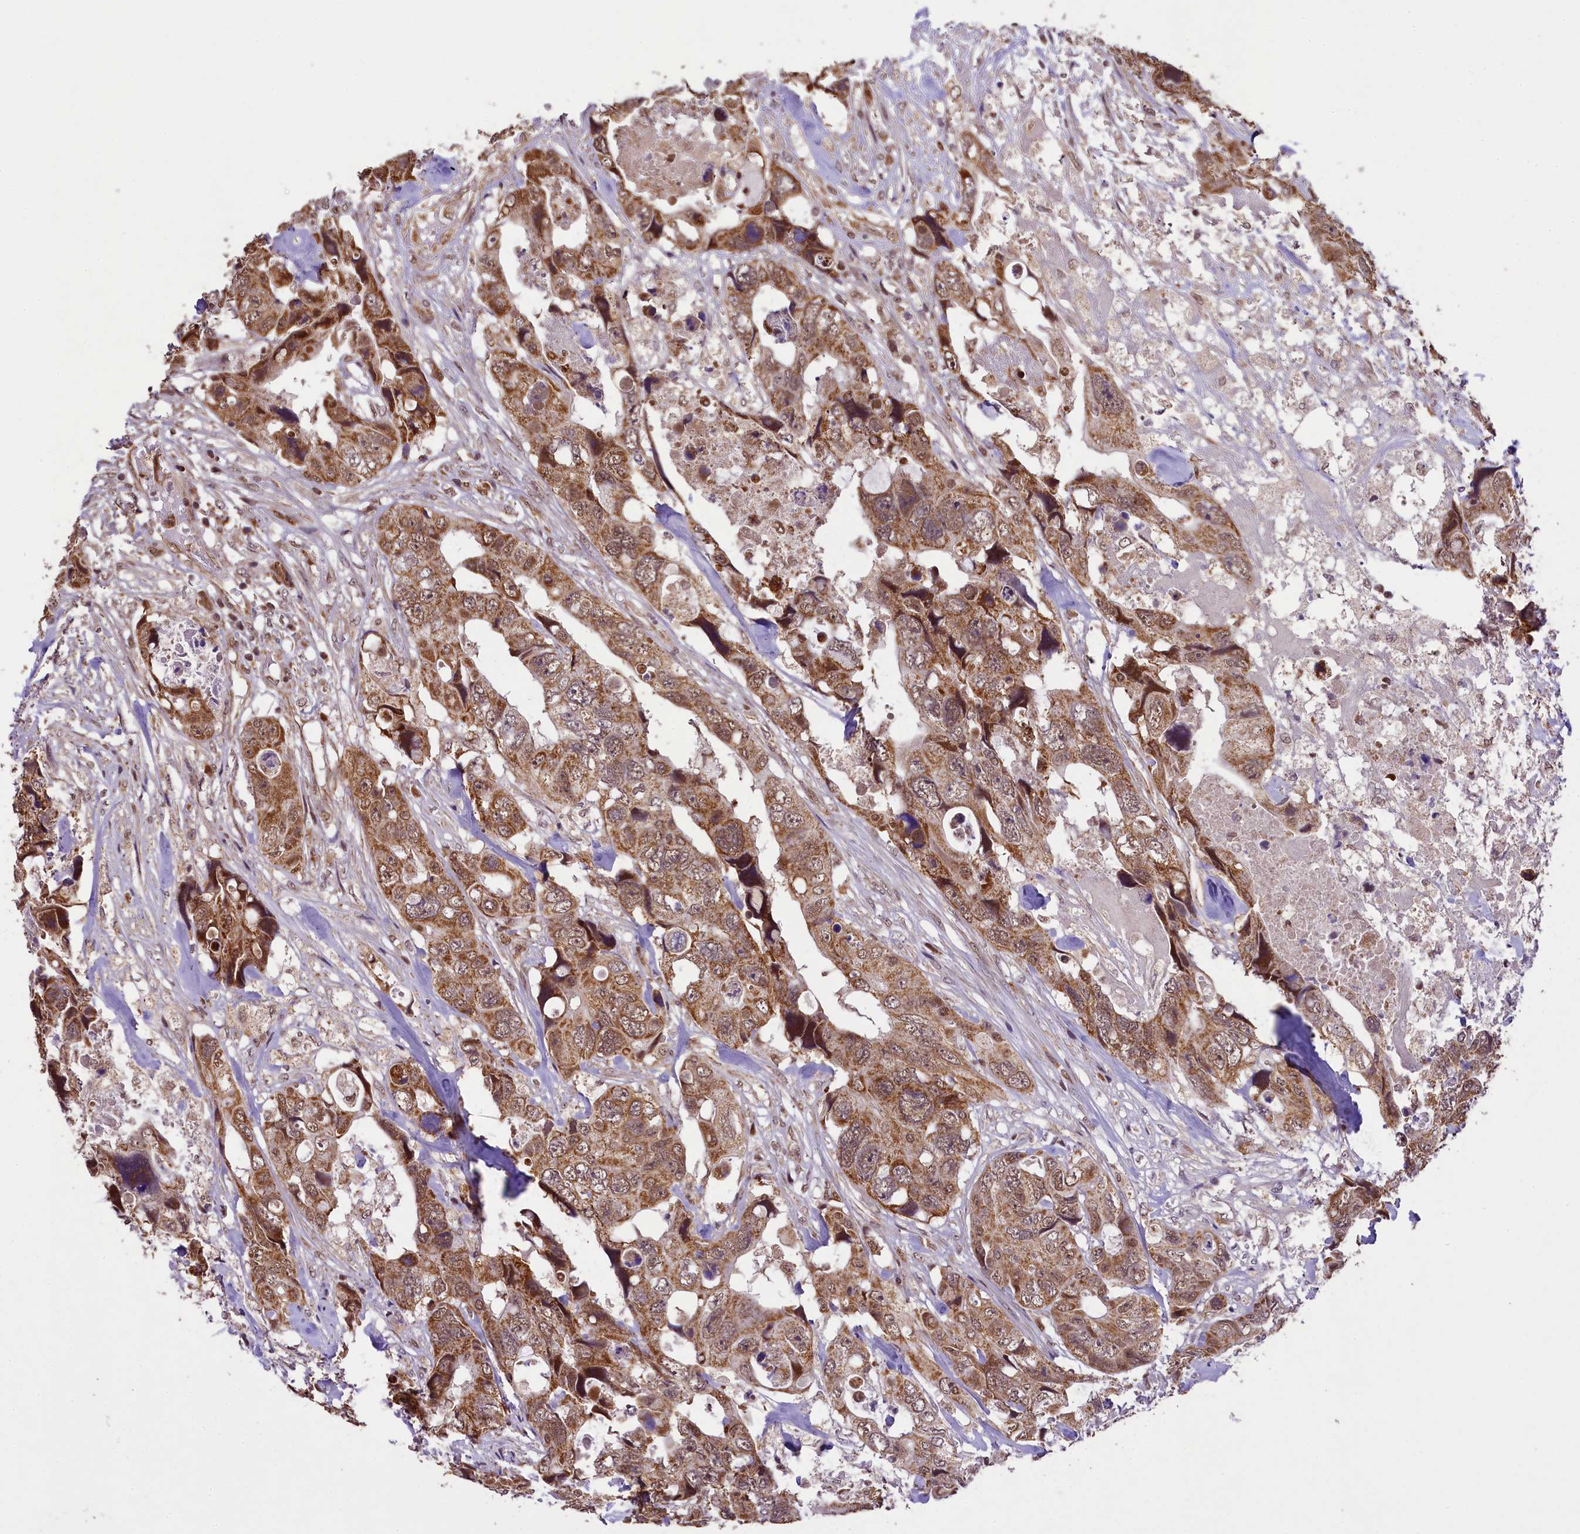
{"staining": {"intensity": "moderate", "quantity": ">75%", "location": "cytoplasmic/membranous"}, "tissue": "colorectal cancer", "cell_type": "Tumor cells", "image_type": "cancer", "snomed": [{"axis": "morphology", "description": "Adenocarcinoma, NOS"}, {"axis": "topography", "description": "Rectum"}], "caption": "Immunohistochemical staining of colorectal cancer exhibits medium levels of moderate cytoplasmic/membranous protein positivity in about >75% of tumor cells.", "gene": "PAF1", "patient": {"sex": "male", "age": 57}}